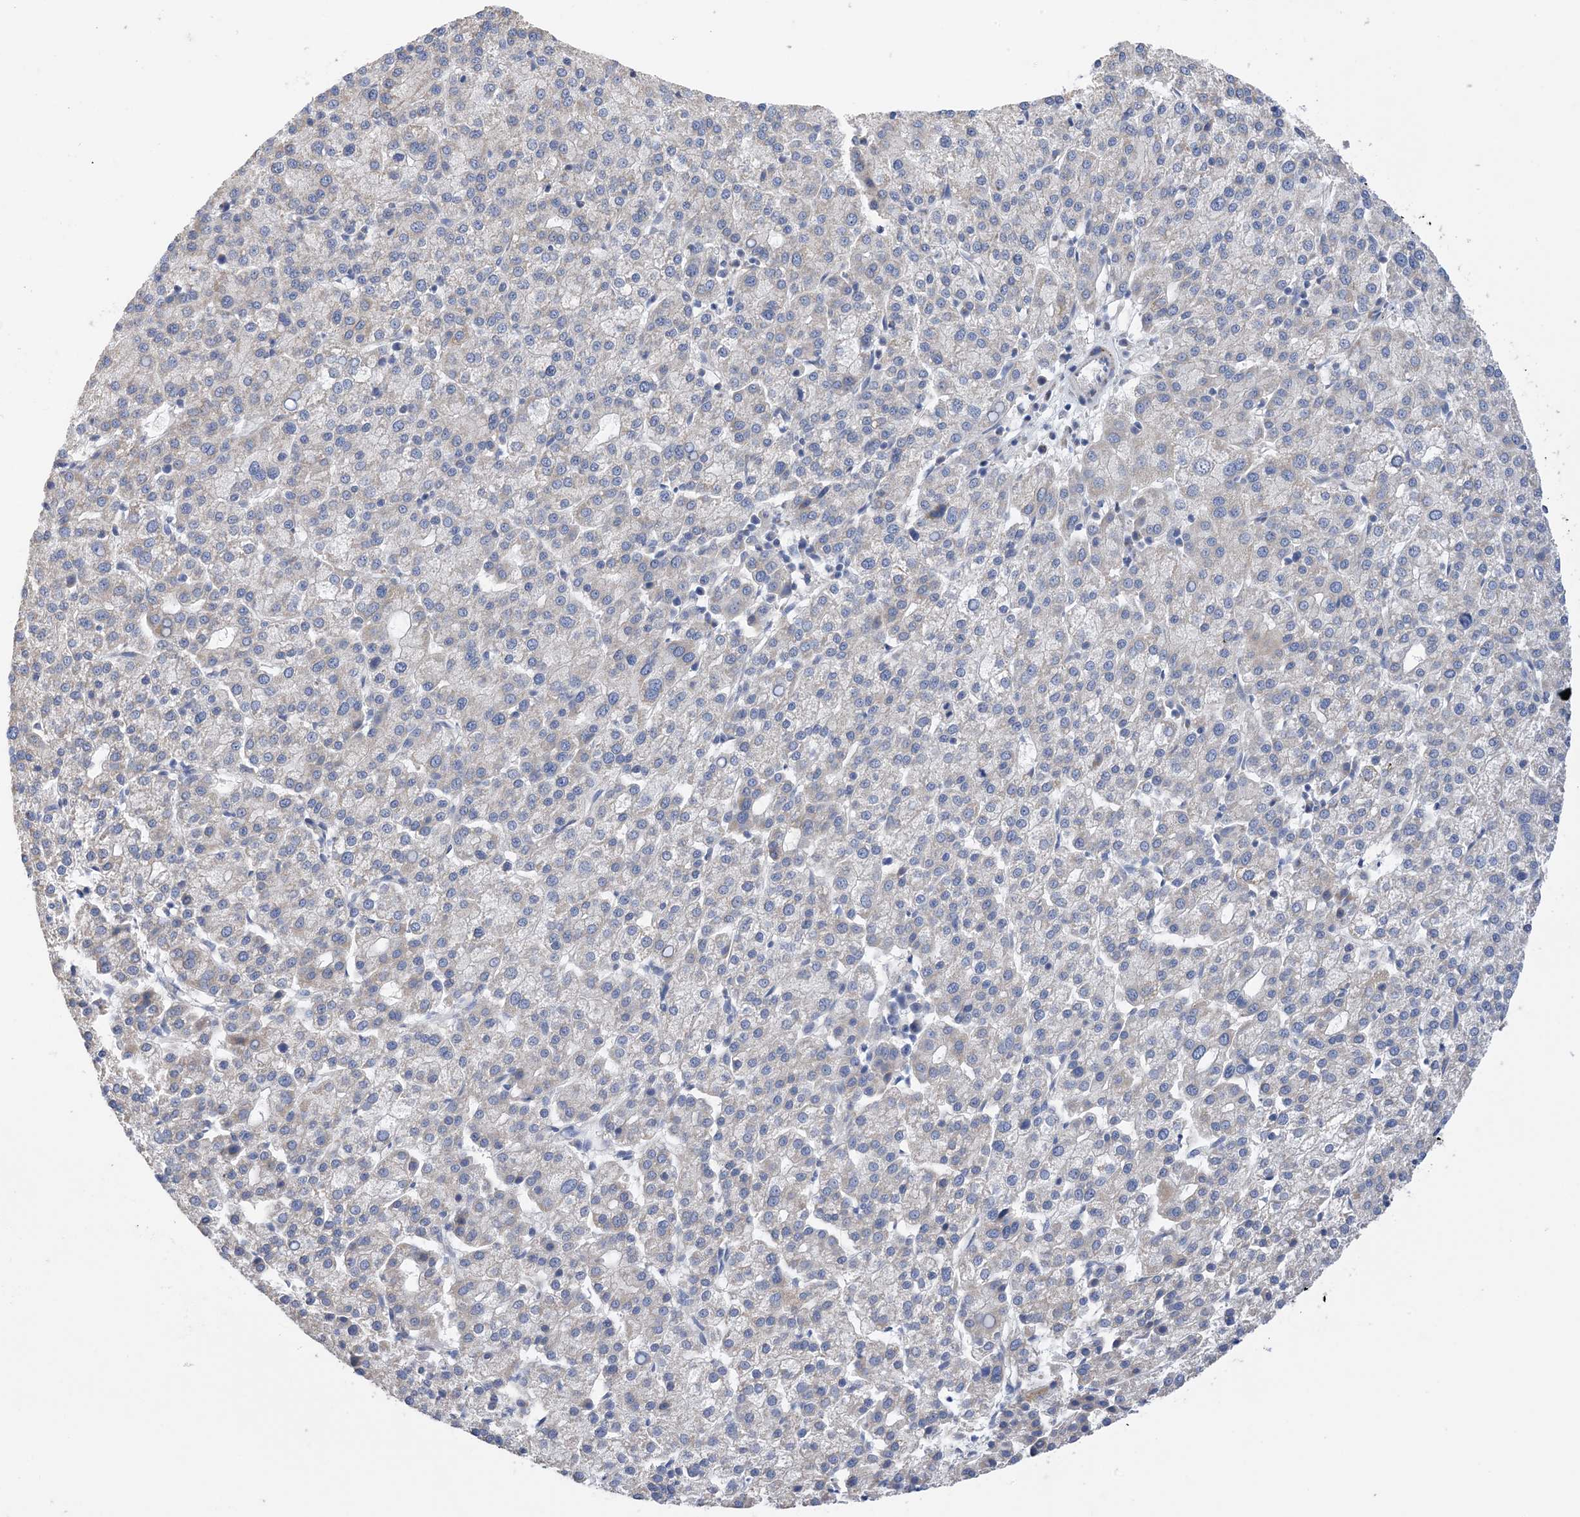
{"staining": {"intensity": "negative", "quantity": "none", "location": "none"}, "tissue": "liver cancer", "cell_type": "Tumor cells", "image_type": "cancer", "snomed": [{"axis": "morphology", "description": "Carcinoma, Hepatocellular, NOS"}, {"axis": "topography", "description": "Liver"}], "caption": "A high-resolution micrograph shows immunohistochemistry staining of liver hepatocellular carcinoma, which displays no significant positivity in tumor cells.", "gene": "PLK4", "patient": {"sex": "female", "age": 58}}